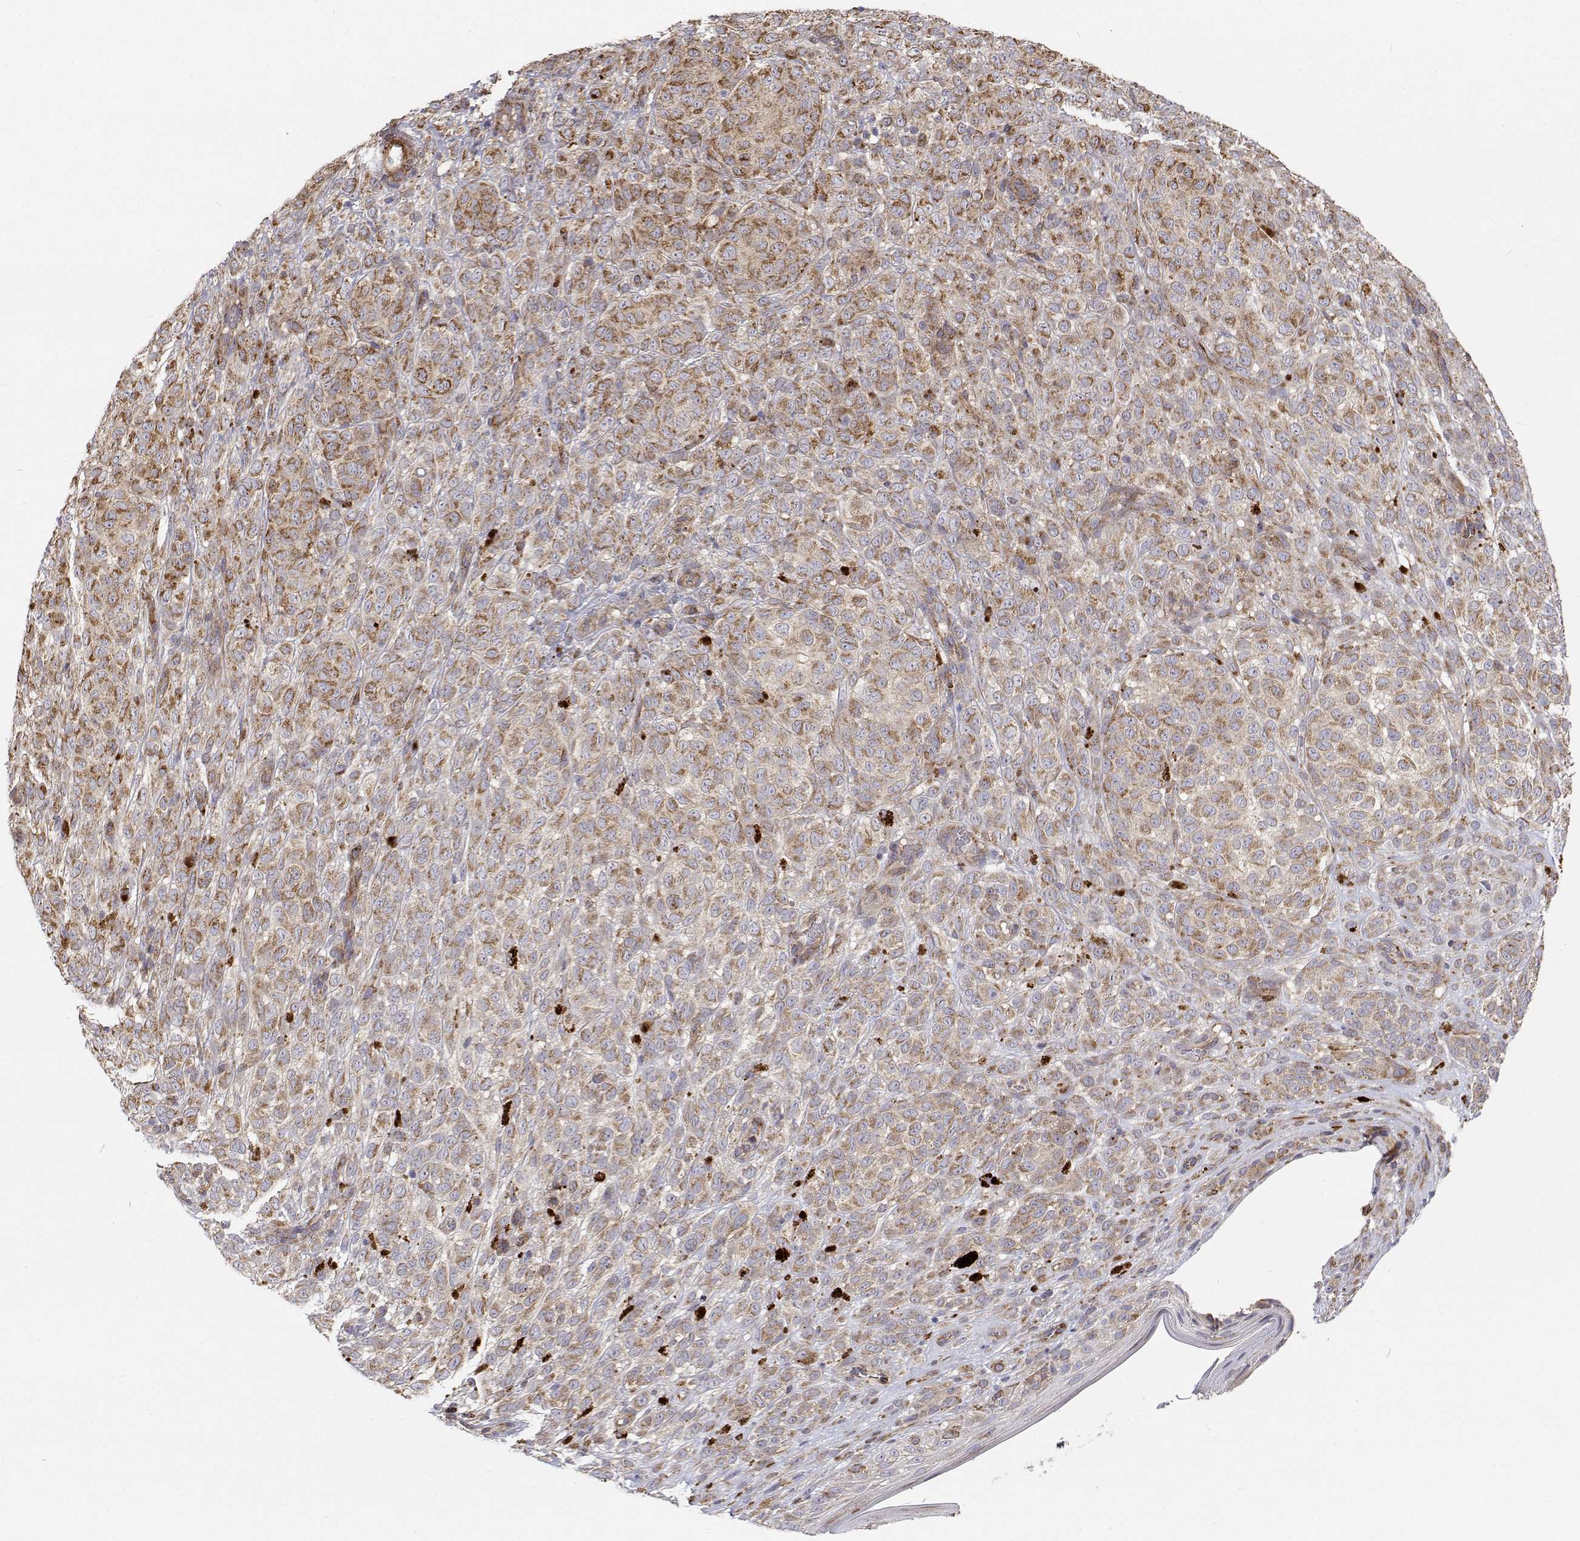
{"staining": {"intensity": "moderate", "quantity": "25%-75%", "location": "cytoplasmic/membranous"}, "tissue": "melanoma", "cell_type": "Tumor cells", "image_type": "cancer", "snomed": [{"axis": "morphology", "description": "Malignant melanoma, NOS"}, {"axis": "topography", "description": "Skin"}], "caption": "Approximately 25%-75% of tumor cells in melanoma reveal moderate cytoplasmic/membranous protein expression as visualized by brown immunohistochemical staining.", "gene": "SPICE1", "patient": {"sex": "female", "age": 86}}